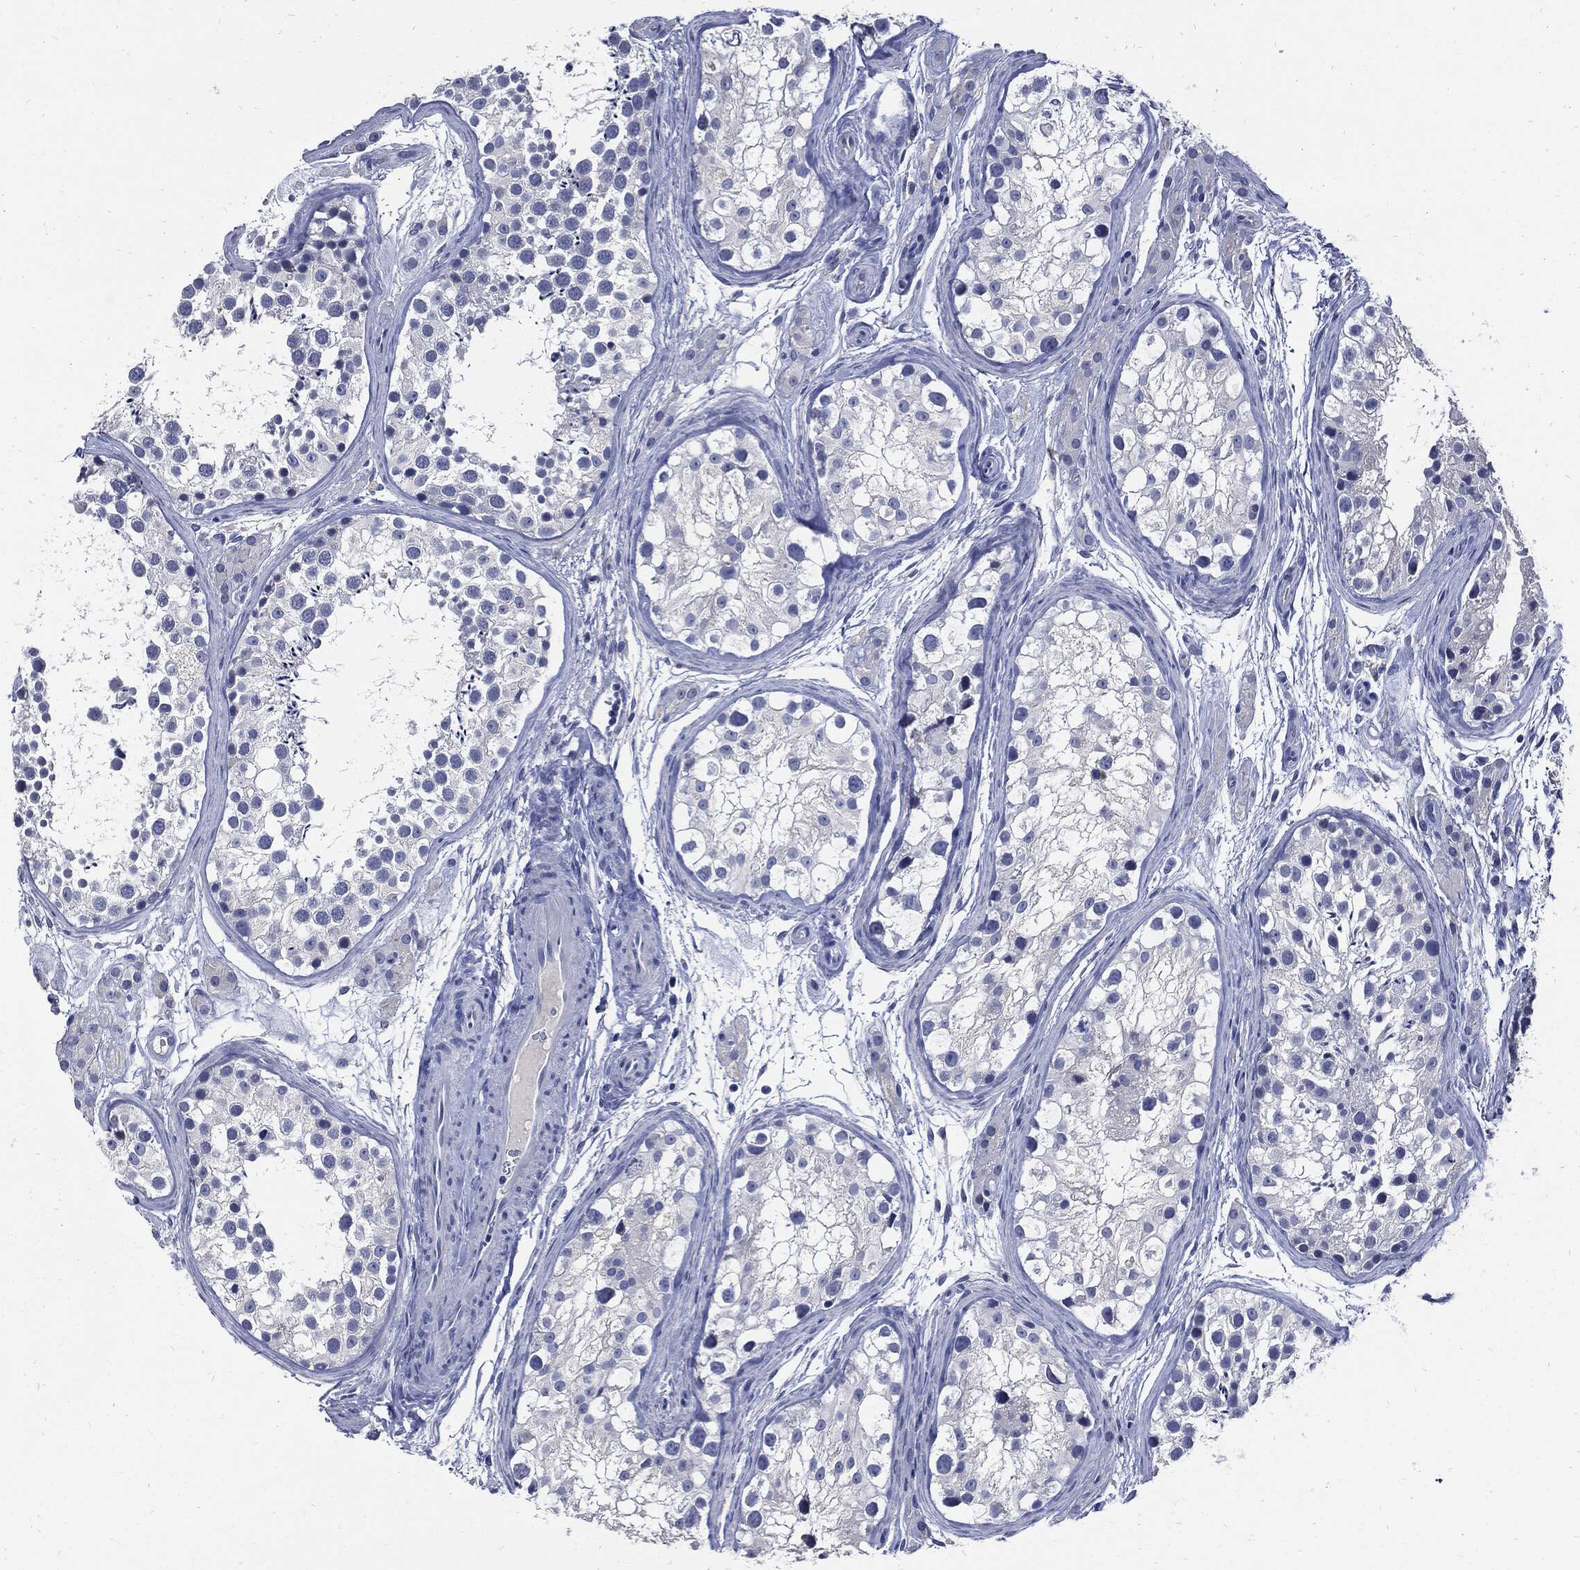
{"staining": {"intensity": "negative", "quantity": "none", "location": "none"}, "tissue": "testis", "cell_type": "Cells in seminiferous ducts", "image_type": "normal", "snomed": [{"axis": "morphology", "description": "Normal tissue, NOS"}, {"axis": "topography", "description": "Testis"}], "caption": "High magnification brightfield microscopy of unremarkable testis stained with DAB (3,3'-diaminobenzidine) (brown) and counterstained with hematoxylin (blue): cells in seminiferous ducts show no significant expression.", "gene": "CPE", "patient": {"sex": "male", "age": 31}}